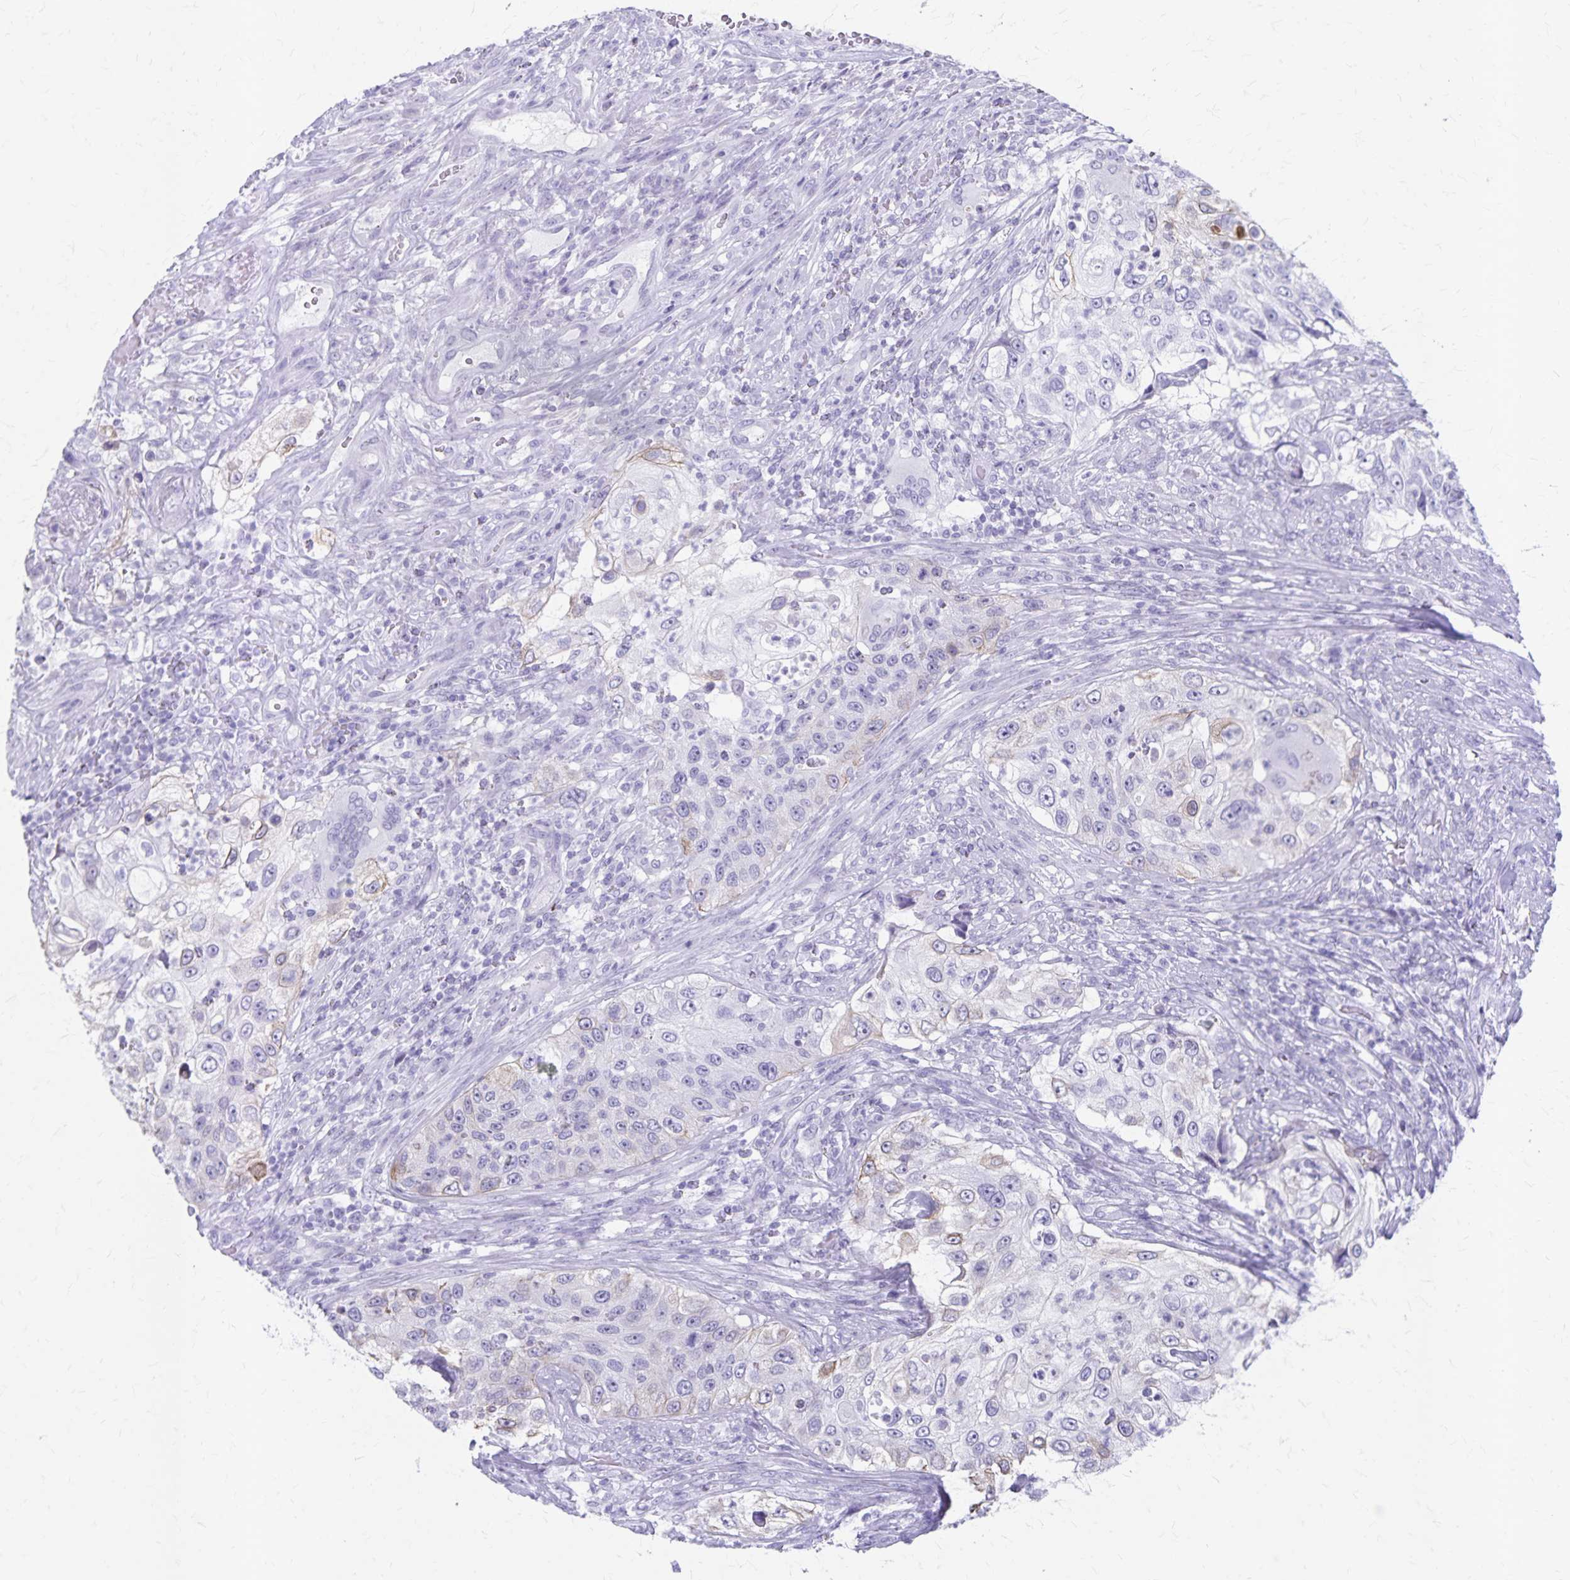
{"staining": {"intensity": "negative", "quantity": "none", "location": "none"}, "tissue": "urothelial cancer", "cell_type": "Tumor cells", "image_type": "cancer", "snomed": [{"axis": "morphology", "description": "Urothelial carcinoma, High grade"}, {"axis": "topography", "description": "Urinary bladder"}], "caption": "High magnification brightfield microscopy of urothelial cancer stained with DAB (brown) and counterstained with hematoxylin (blue): tumor cells show no significant expression.", "gene": "GPBAR1", "patient": {"sex": "female", "age": 60}}